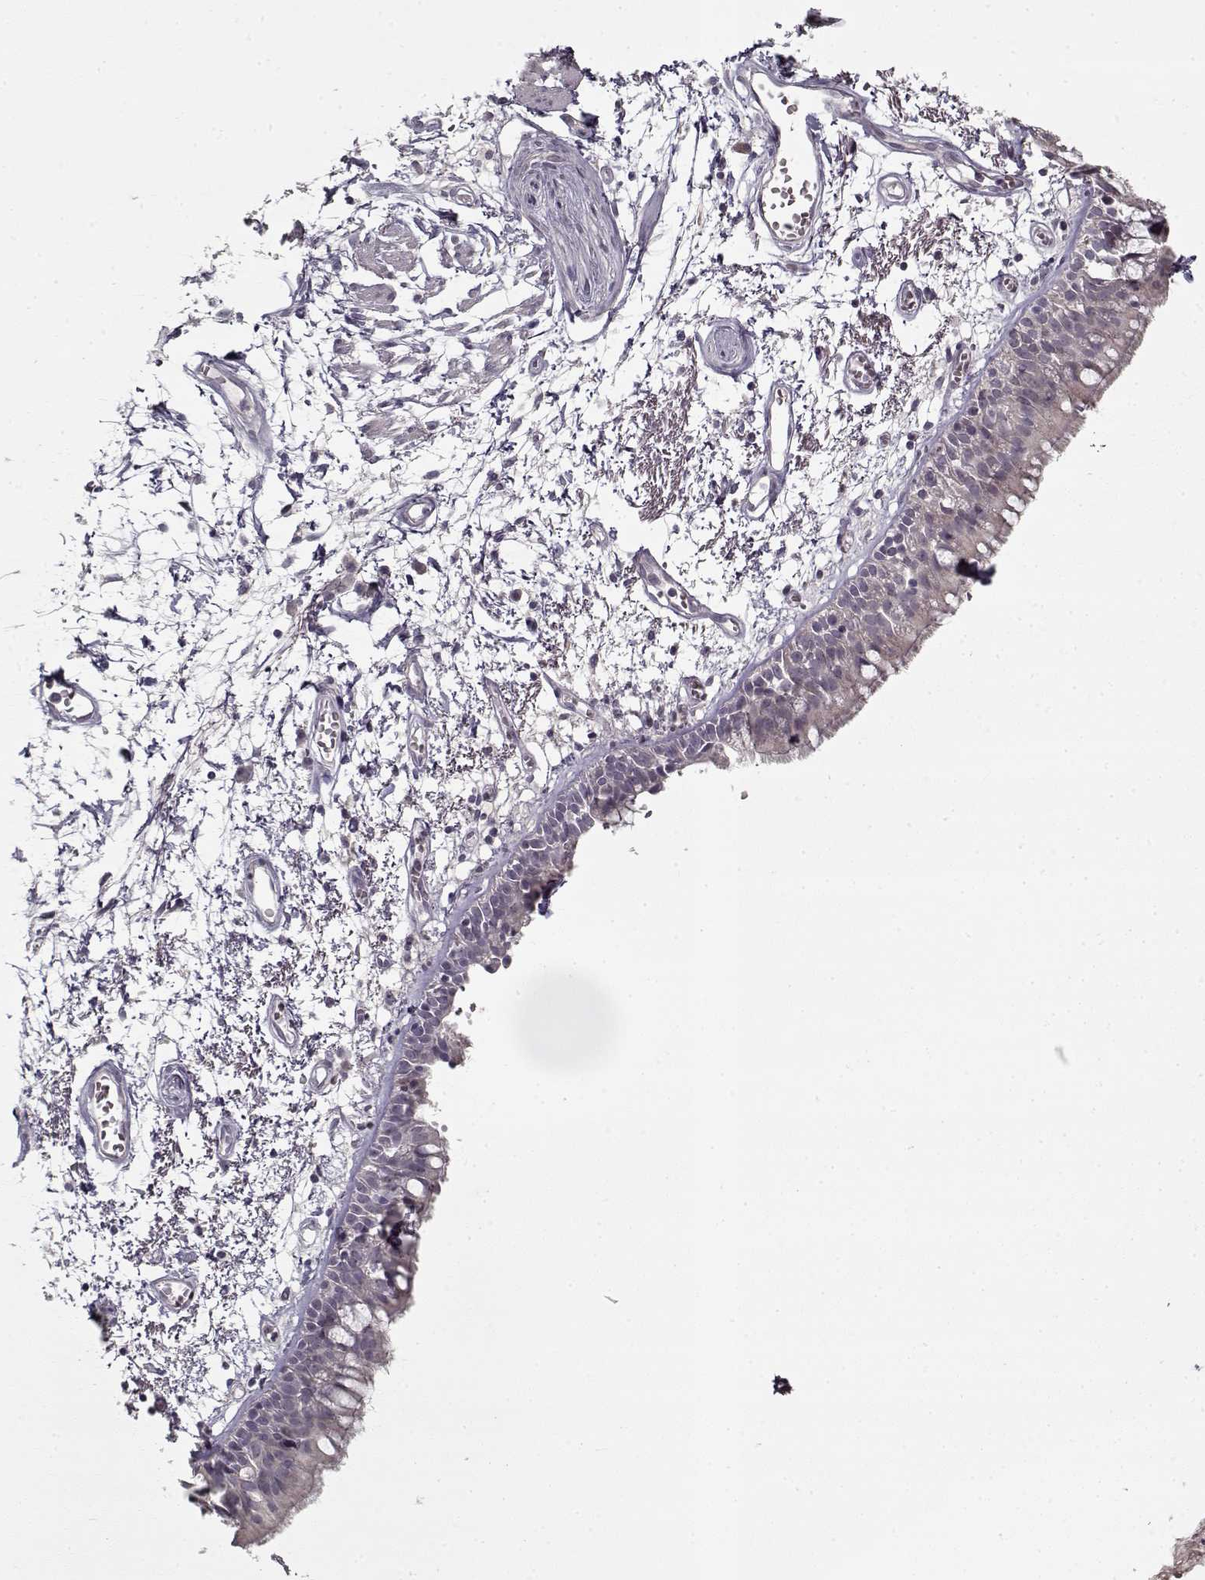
{"staining": {"intensity": "negative", "quantity": "none", "location": "none"}, "tissue": "bronchus", "cell_type": "Respiratory epithelial cells", "image_type": "normal", "snomed": [{"axis": "morphology", "description": "Normal tissue, NOS"}, {"axis": "morphology", "description": "Squamous cell carcinoma, NOS"}, {"axis": "topography", "description": "Cartilage tissue"}, {"axis": "topography", "description": "Bronchus"}, {"axis": "topography", "description": "Lung"}], "caption": "Immunohistochemical staining of benign bronchus shows no significant staining in respiratory epithelial cells. (DAB (3,3'-diaminobenzidine) IHC with hematoxylin counter stain).", "gene": "LAMA2", "patient": {"sex": "male", "age": 66}}